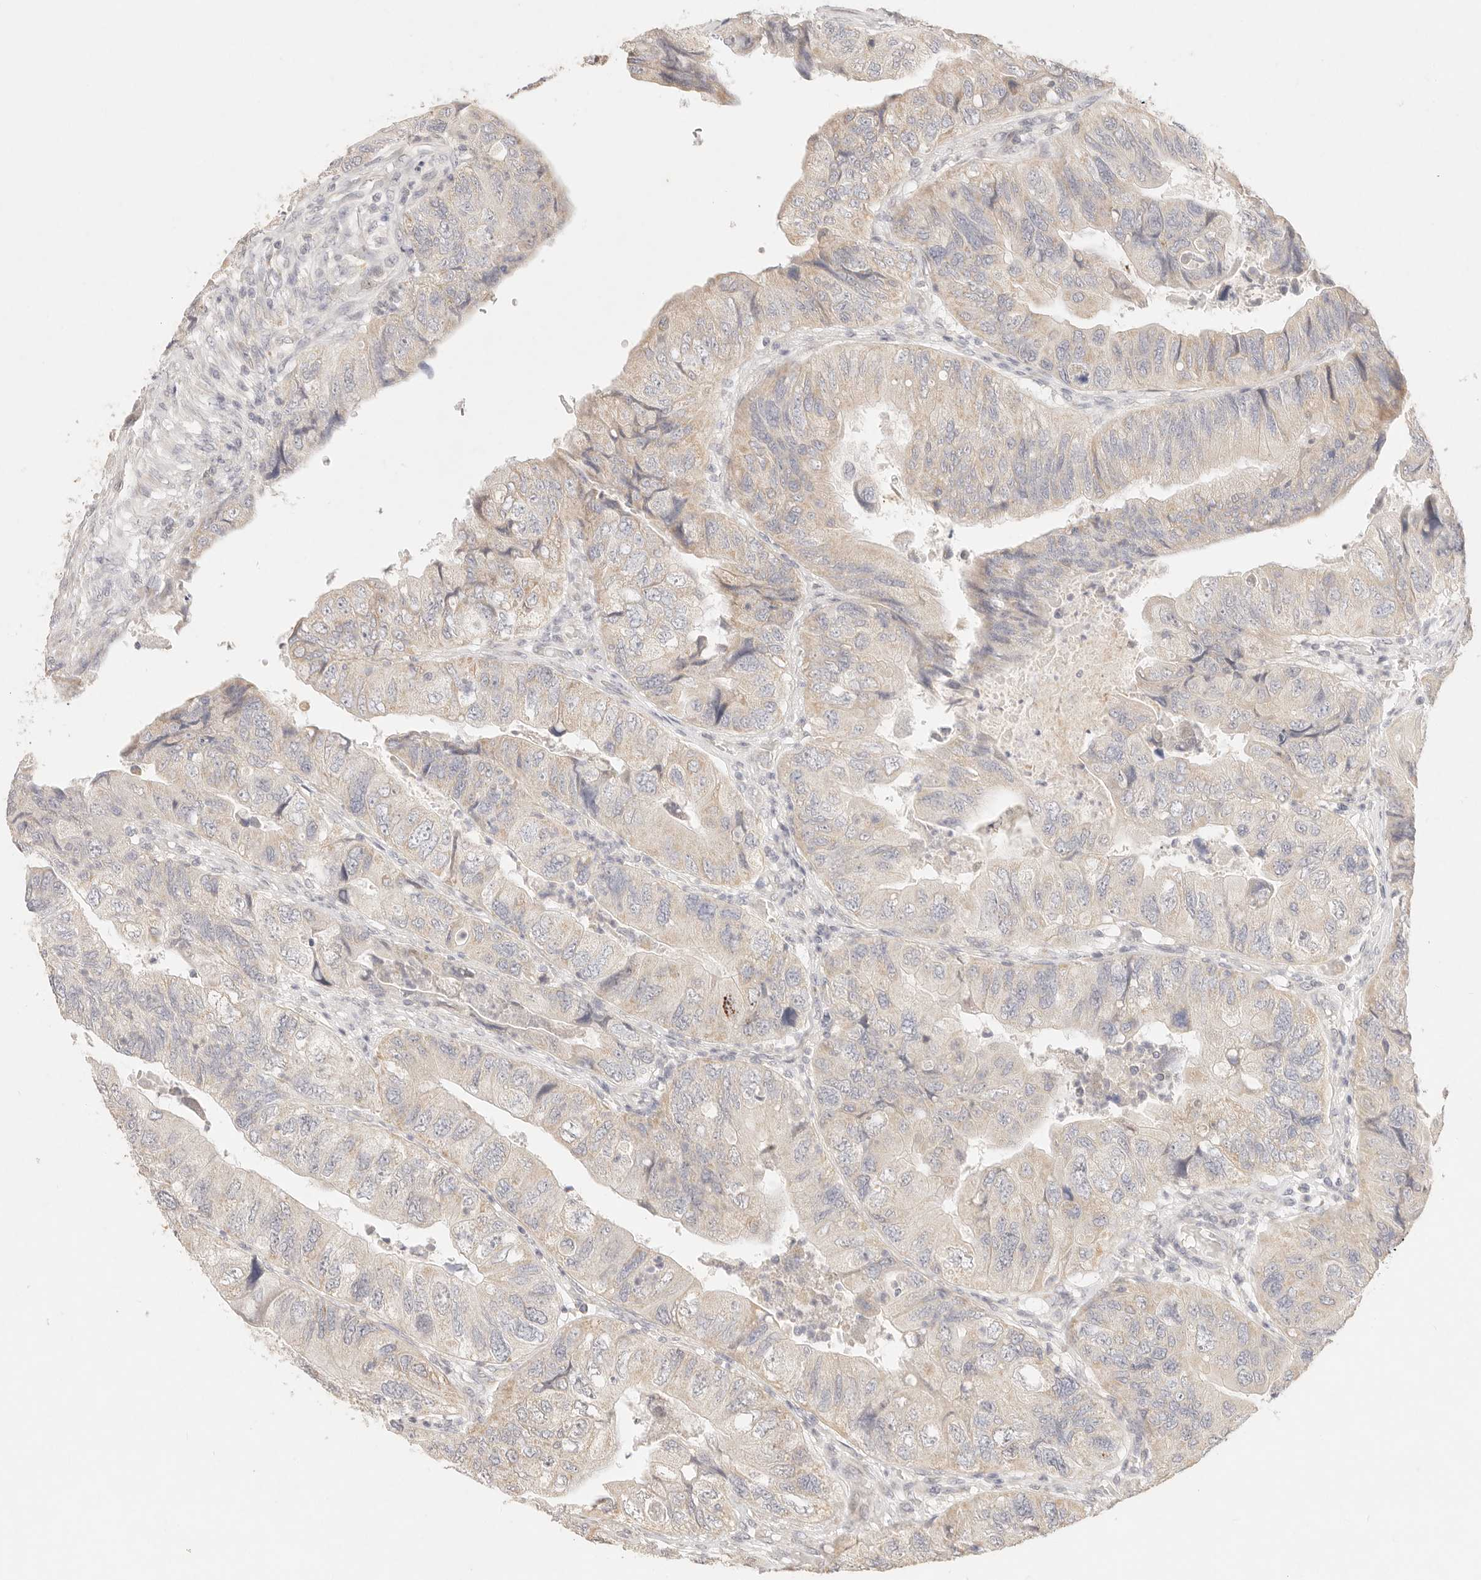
{"staining": {"intensity": "weak", "quantity": "<25%", "location": "cytoplasmic/membranous"}, "tissue": "colorectal cancer", "cell_type": "Tumor cells", "image_type": "cancer", "snomed": [{"axis": "morphology", "description": "Adenocarcinoma, NOS"}, {"axis": "topography", "description": "Rectum"}], "caption": "Human adenocarcinoma (colorectal) stained for a protein using immunohistochemistry (IHC) displays no staining in tumor cells.", "gene": "GPR156", "patient": {"sex": "male", "age": 63}}